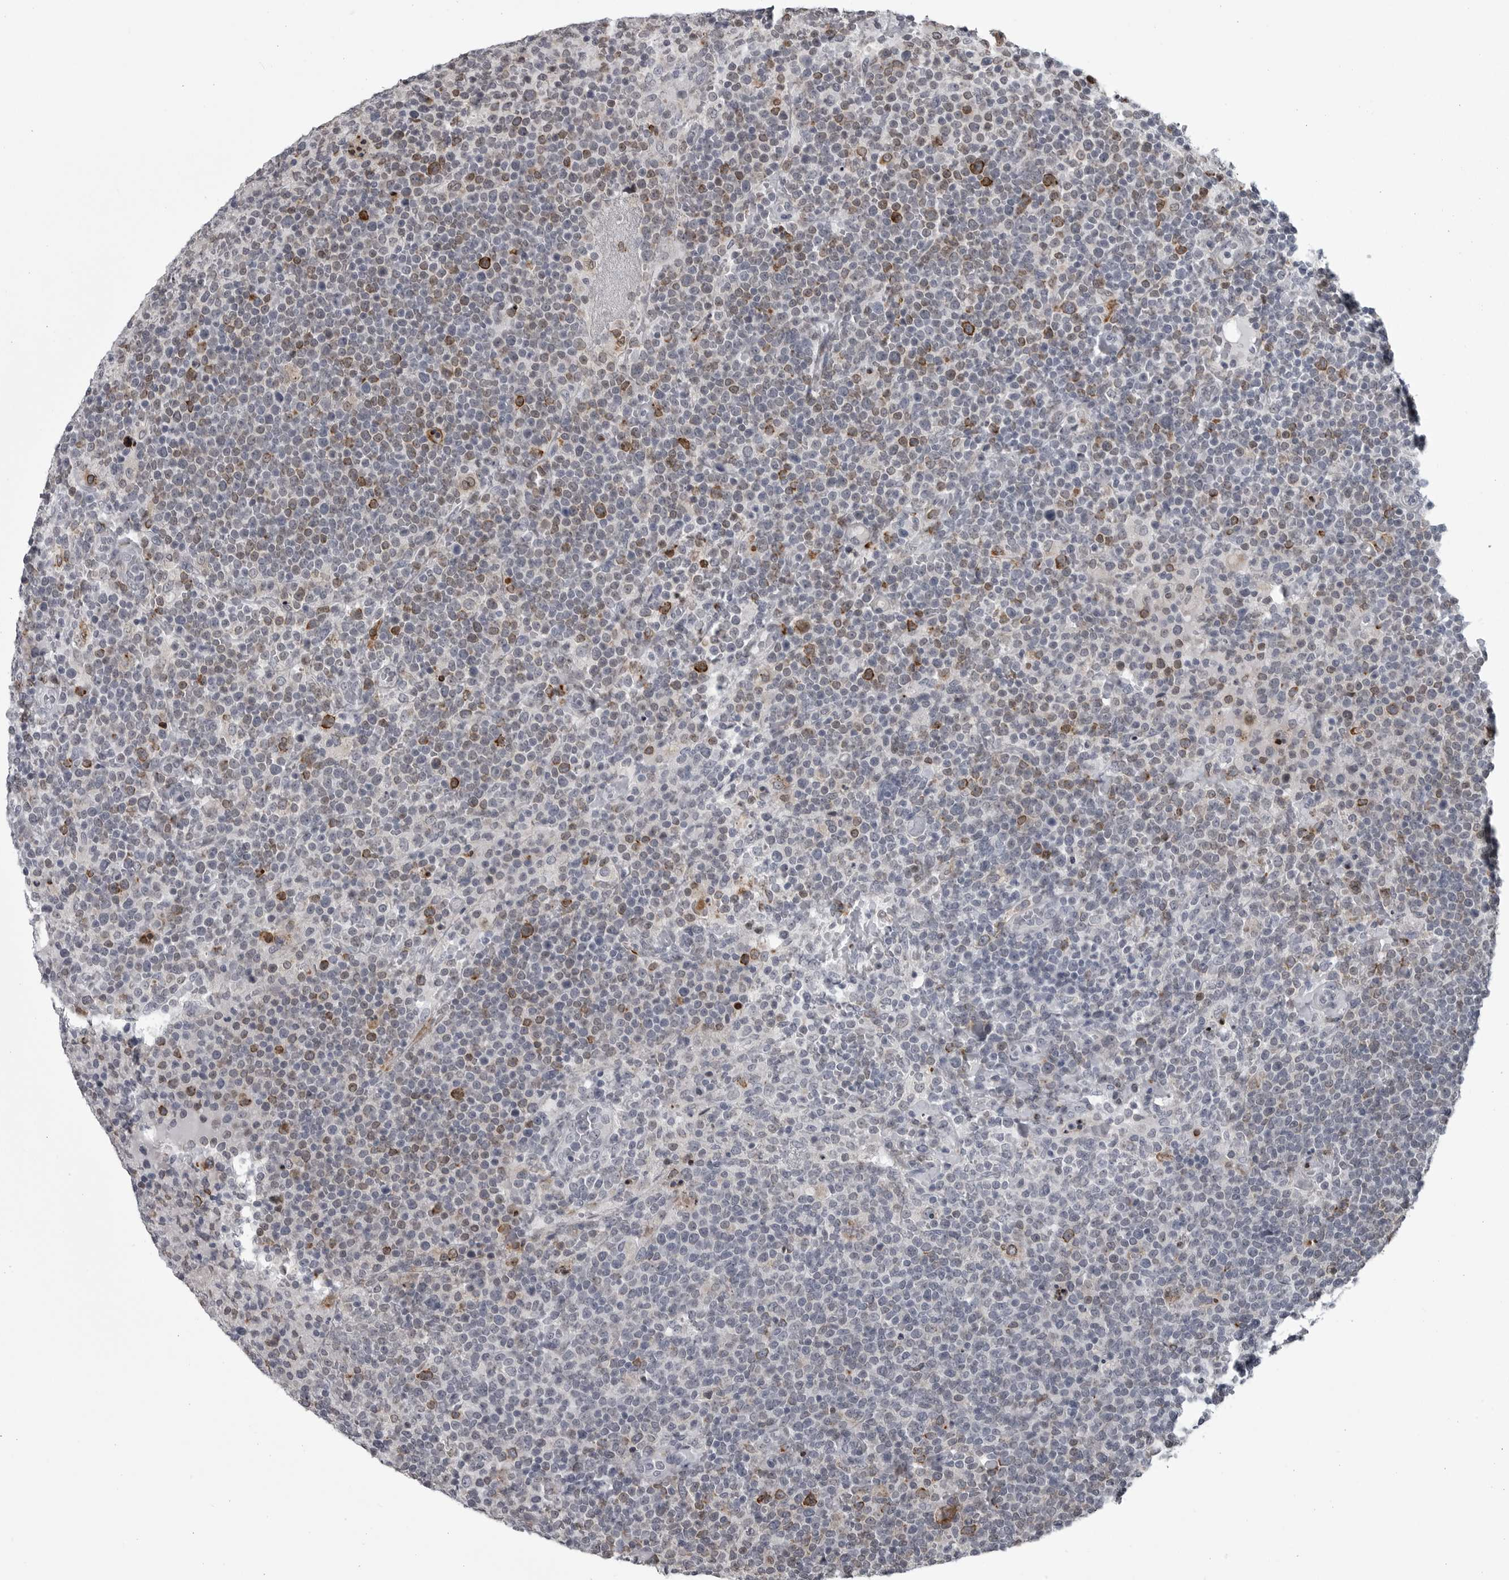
{"staining": {"intensity": "moderate", "quantity": "<25%", "location": "cytoplasmic/membranous"}, "tissue": "lymphoma", "cell_type": "Tumor cells", "image_type": "cancer", "snomed": [{"axis": "morphology", "description": "Malignant lymphoma, non-Hodgkin's type, High grade"}, {"axis": "topography", "description": "Lymph node"}], "caption": "Malignant lymphoma, non-Hodgkin's type (high-grade) tissue demonstrates moderate cytoplasmic/membranous positivity in about <25% of tumor cells (DAB IHC with brightfield microscopy, high magnification).", "gene": "LYSMD1", "patient": {"sex": "male", "age": 61}}